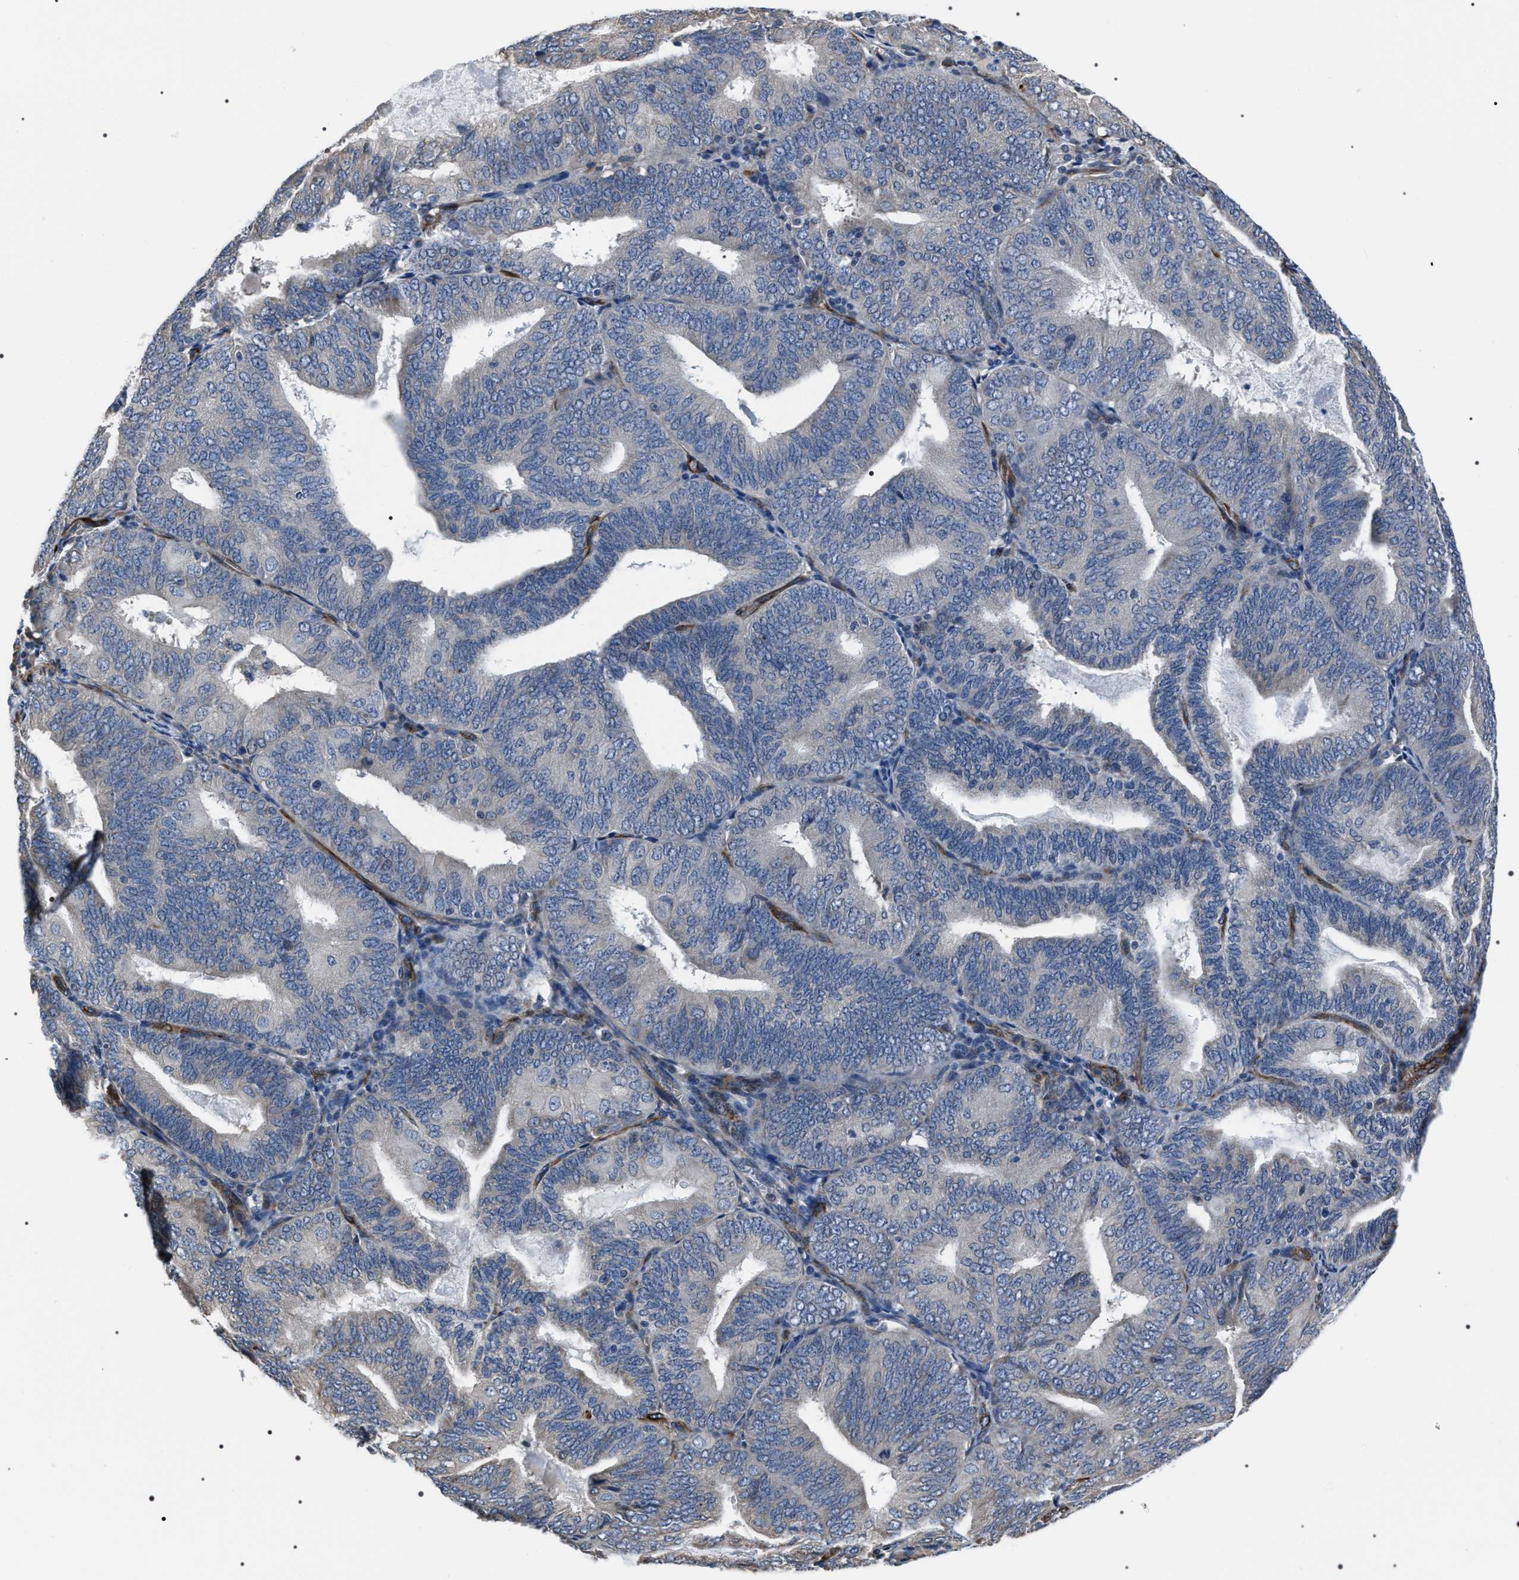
{"staining": {"intensity": "negative", "quantity": "none", "location": "none"}, "tissue": "endometrial cancer", "cell_type": "Tumor cells", "image_type": "cancer", "snomed": [{"axis": "morphology", "description": "Adenocarcinoma, NOS"}, {"axis": "topography", "description": "Endometrium"}], "caption": "DAB immunohistochemical staining of adenocarcinoma (endometrial) reveals no significant staining in tumor cells.", "gene": "PKD1L1", "patient": {"sex": "female", "age": 81}}